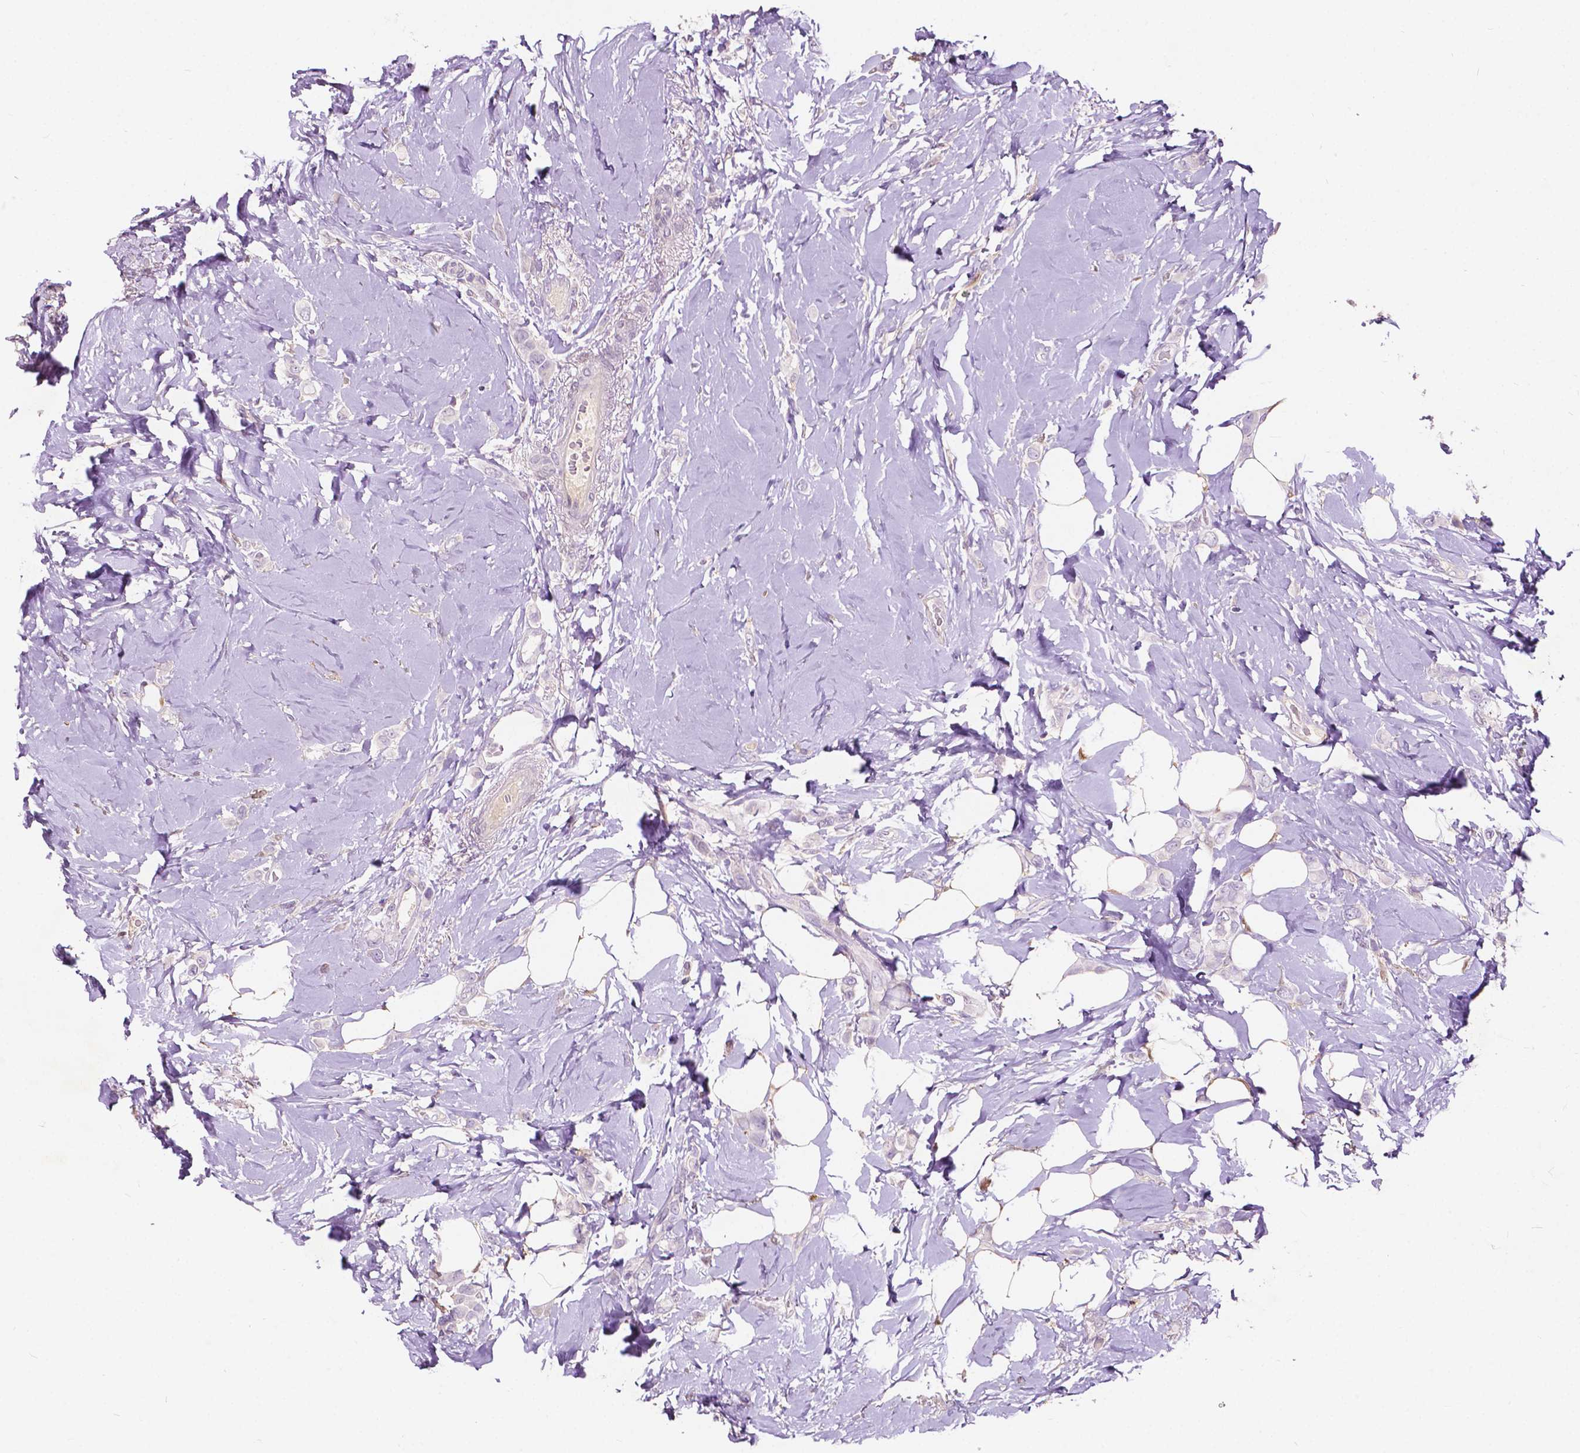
{"staining": {"intensity": "negative", "quantity": "none", "location": "none"}, "tissue": "breast cancer", "cell_type": "Tumor cells", "image_type": "cancer", "snomed": [{"axis": "morphology", "description": "Lobular carcinoma"}, {"axis": "topography", "description": "Breast"}], "caption": "This is an immunohistochemistry (IHC) micrograph of breast lobular carcinoma. There is no positivity in tumor cells.", "gene": "GPR37", "patient": {"sex": "female", "age": 66}}